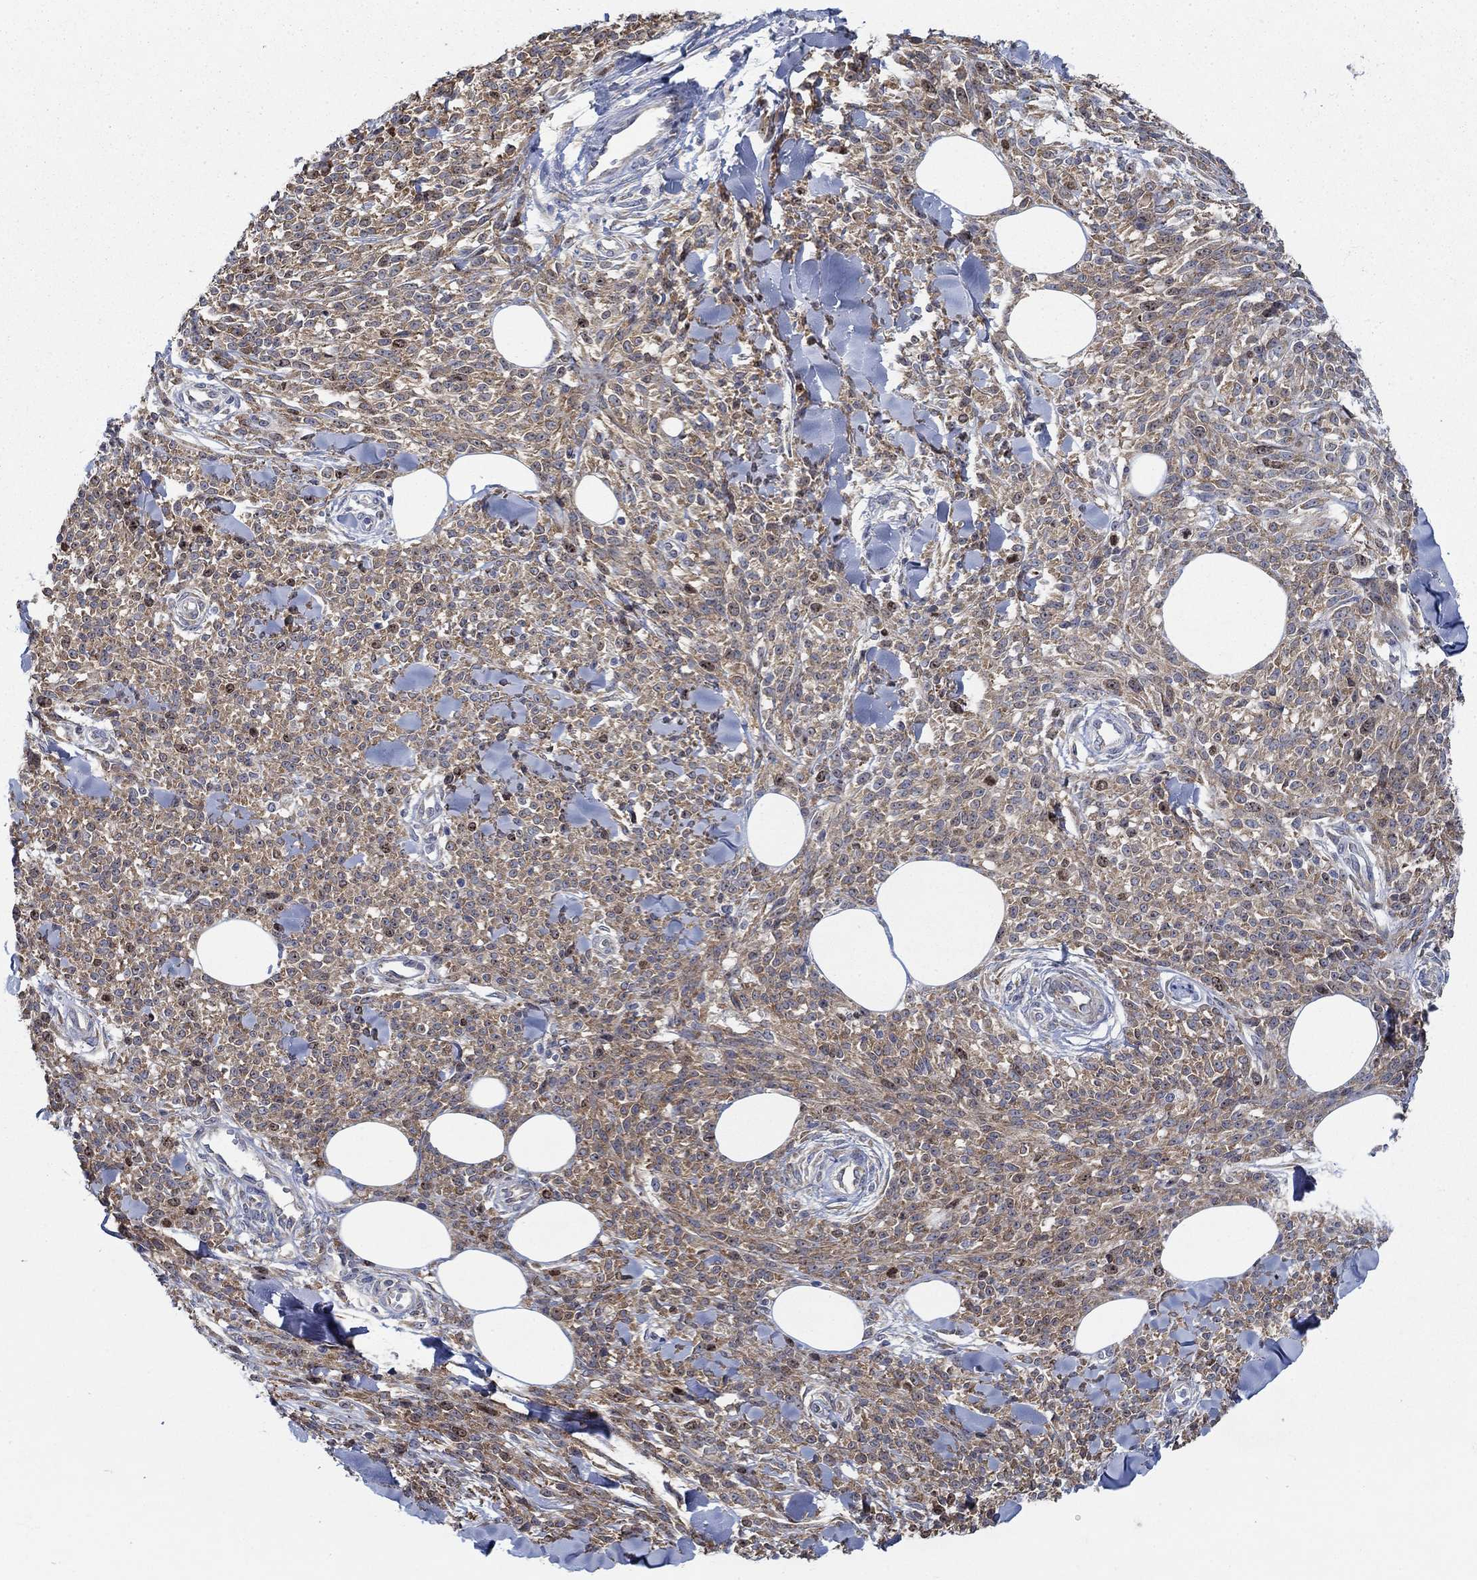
{"staining": {"intensity": "weak", "quantity": ">75%", "location": "cytoplasmic/membranous"}, "tissue": "melanoma", "cell_type": "Tumor cells", "image_type": "cancer", "snomed": [{"axis": "morphology", "description": "Malignant melanoma, NOS"}, {"axis": "topography", "description": "Skin"}, {"axis": "topography", "description": "Skin of trunk"}], "caption": "A histopathology image showing weak cytoplasmic/membranous positivity in approximately >75% of tumor cells in melanoma, as visualized by brown immunohistochemical staining.", "gene": "MMP24", "patient": {"sex": "male", "age": 74}}